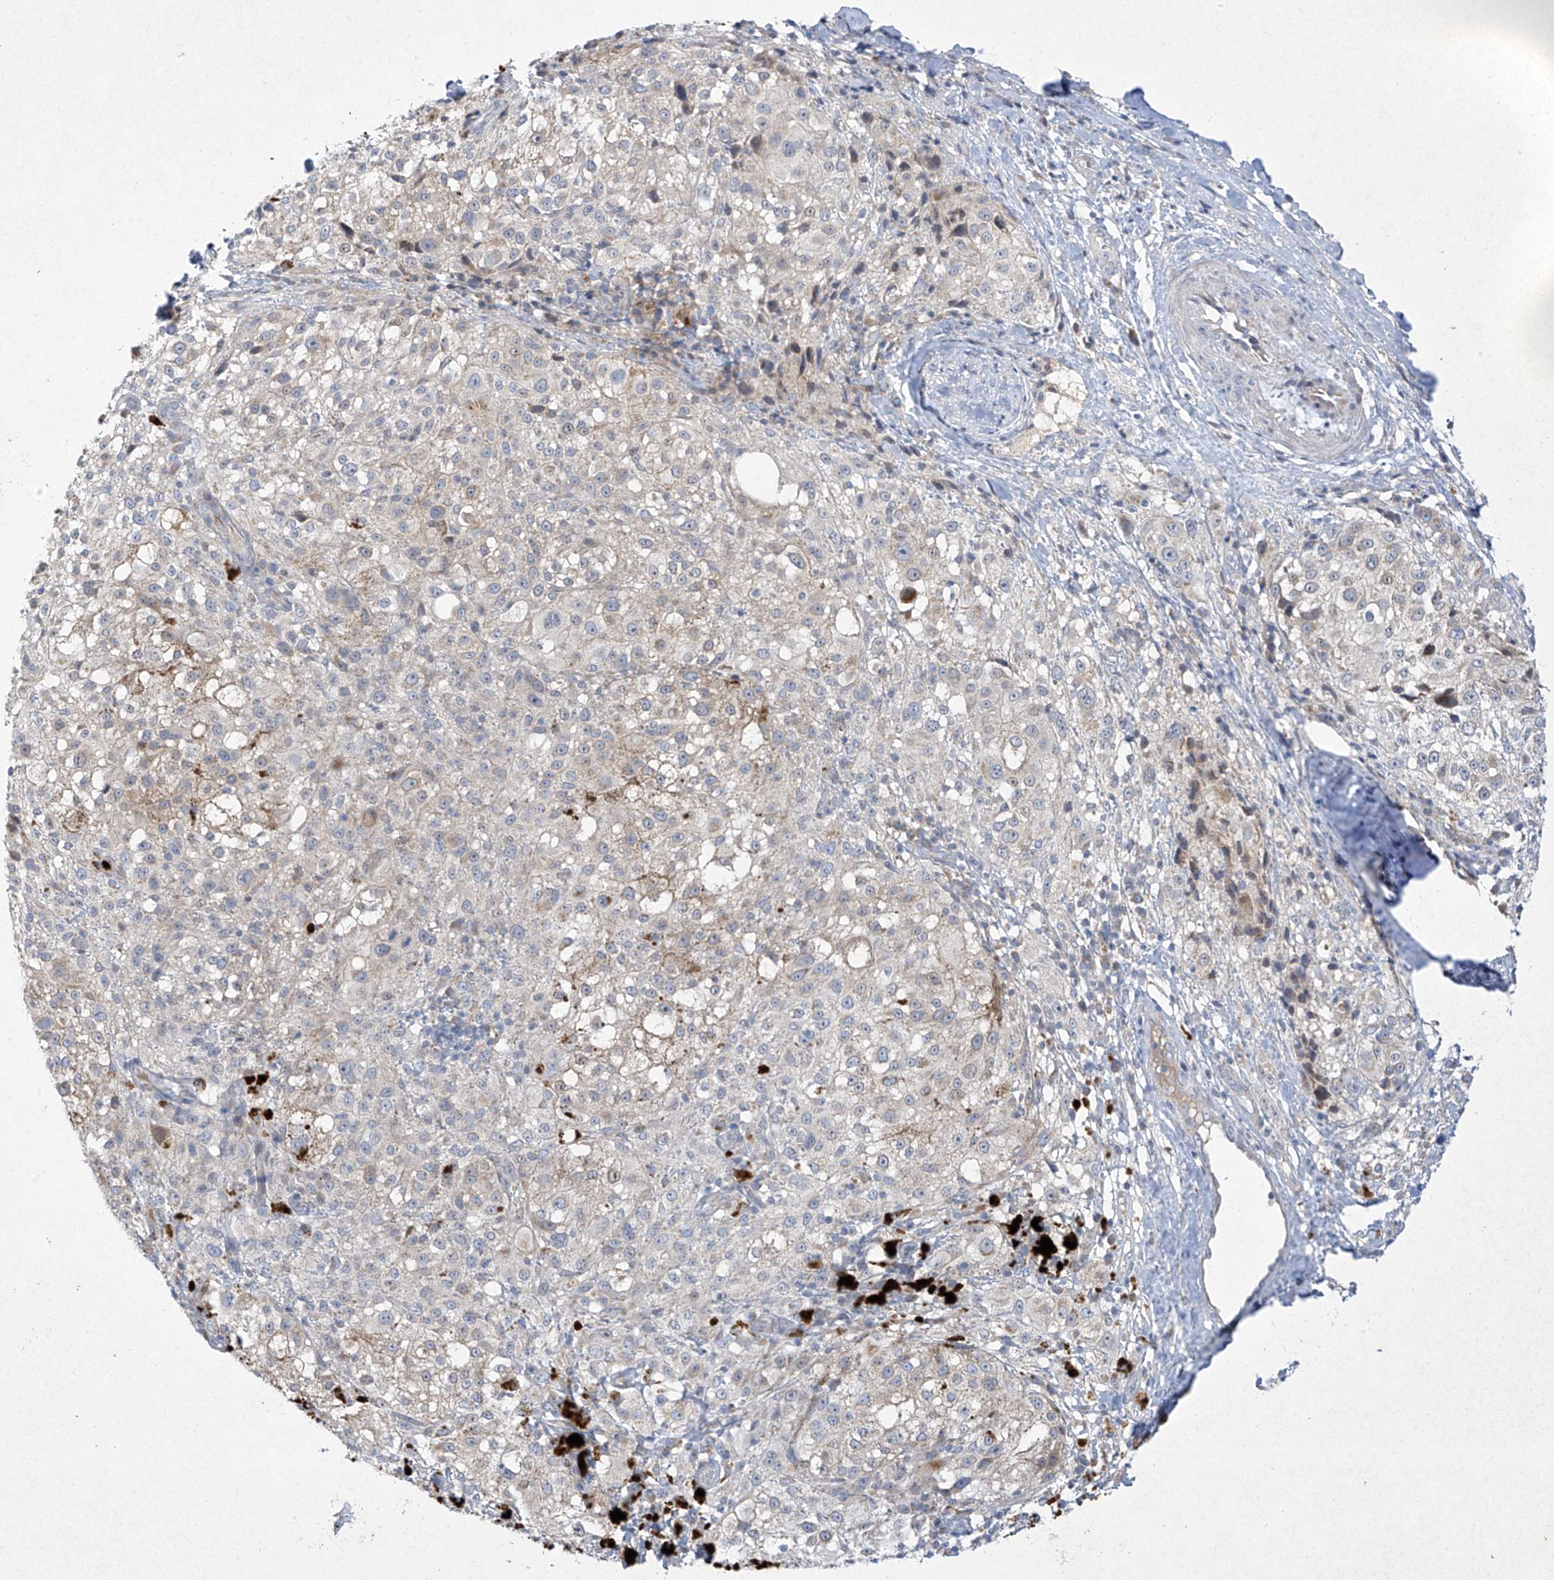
{"staining": {"intensity": "negative", "quantity": "none", "location": "none"}, "tissue": "melanoma", "cell_type": "Tumor cells", "image_type": "cancer", "snomed": [{"axis": "morphology", "description": "Necrosis, NOS"}, {"axis": "morphology", "description": "Malignant melanoma, NOS"}, {"axis": "topography", "description": "Skin"}], "caption": "A photomicrograph of melanoma stained for a protein demonstrates no brown staining in tumor cells. Nuclei are stained in blue.", "gene": "METTL18", "patient": {"sex": "female", "age": 87}}